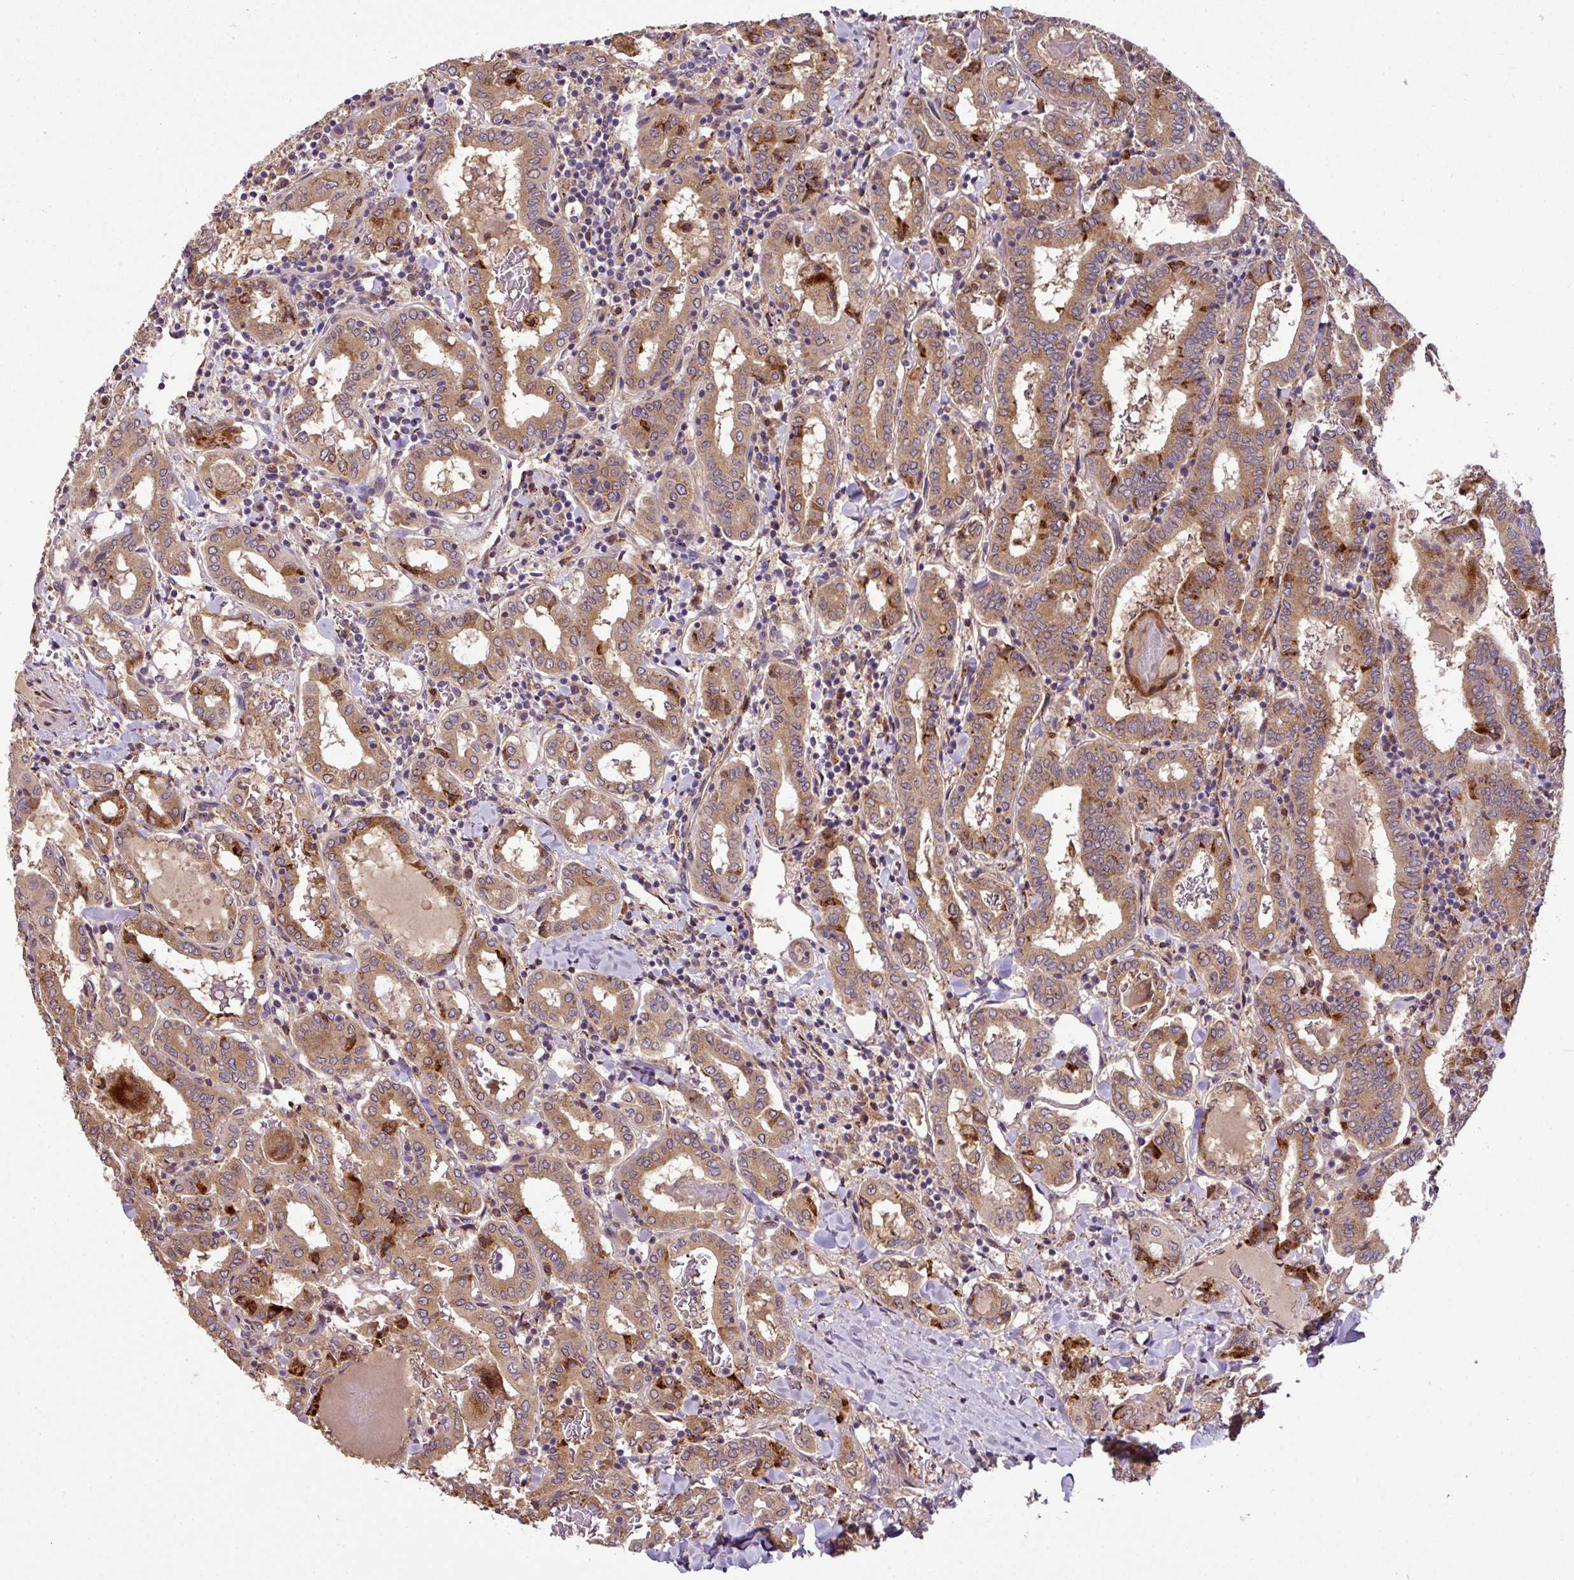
{"staining": {"intensity": "moderate", "quantity": ">75%", "location": "cytoplasmic/membranous"}, "tissue": "thyroid cancer", "cell_type": "Tumor cells", "image_type": "cancer", "snomed": [{"axis": "morphology", "description": "Papillary adenocarcinoma, NOS"}, {"axis": "topography", "description": "Thyroid gland"}], "caption": "Protein expression by IHC reveals moderate cytoplasmic/membranous staining in about >75% of tumor cells in papillary adenocarcinoma (thyroid).", "gene": "SPCS3", "patient": {"sex": "female", "age": 72}}